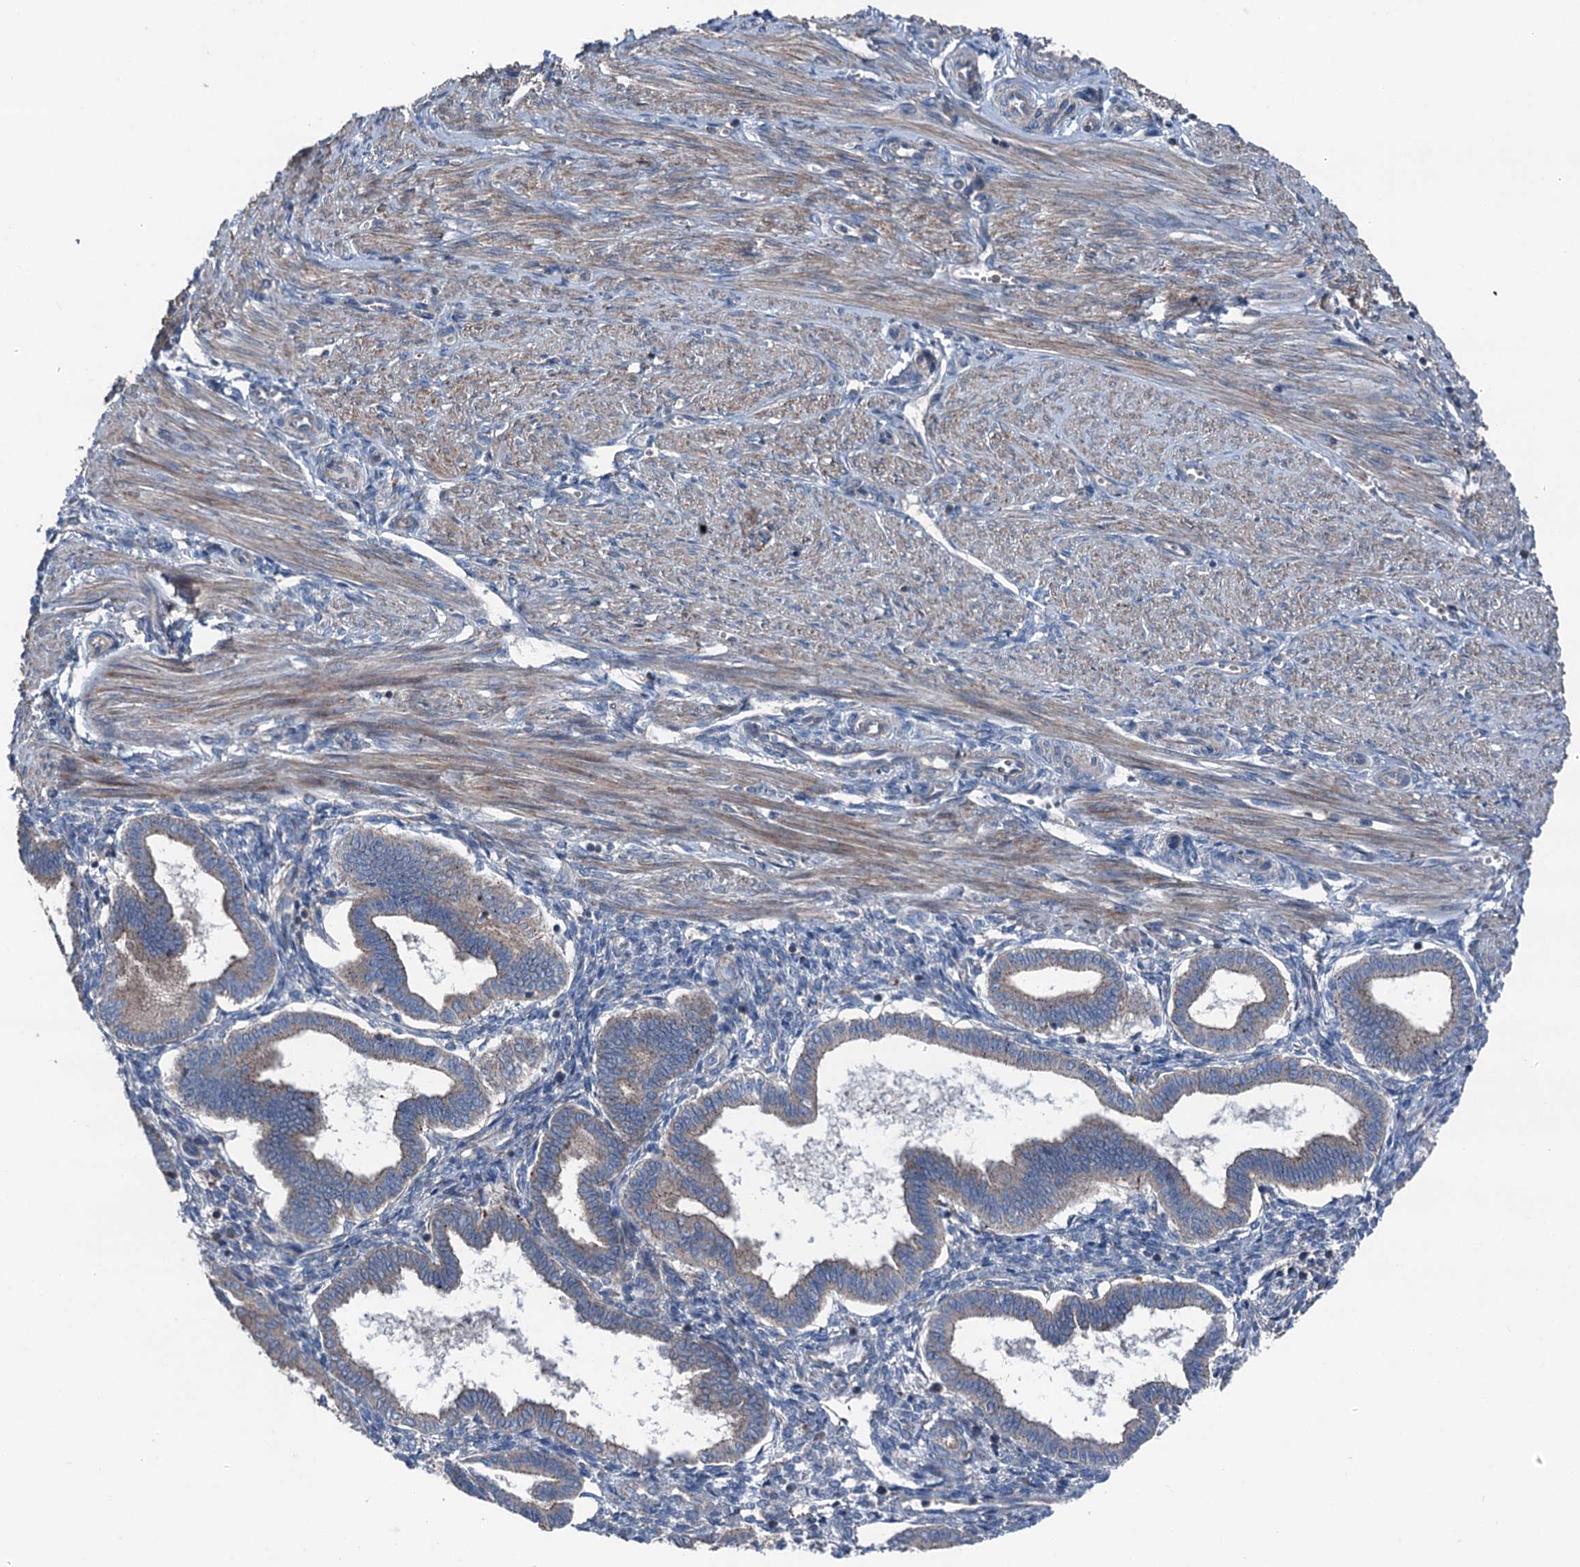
{"staining": {"intensity": "negative", "quantity": "none", "location": "none"}, "tissue": "endometrium", "cell_type": "Cells in endometrial stroma", "image_type": "normal", "snomed": [{"axis": "morphology", "description": "Normal tissue, NOS"}, {"axis": "topography", "description": "Endometrium"}], "caption": "A high-resolution micrograph shows IHC staining of benign endometrium, which reveals no significant staining in cells in endometrial stroma. The staining is performed using DAB brown chromogen with nuclei counter-stained in using hematoxylin.", "gene": "RUFY1", "patient": {"sex": "female", "age": 25}}